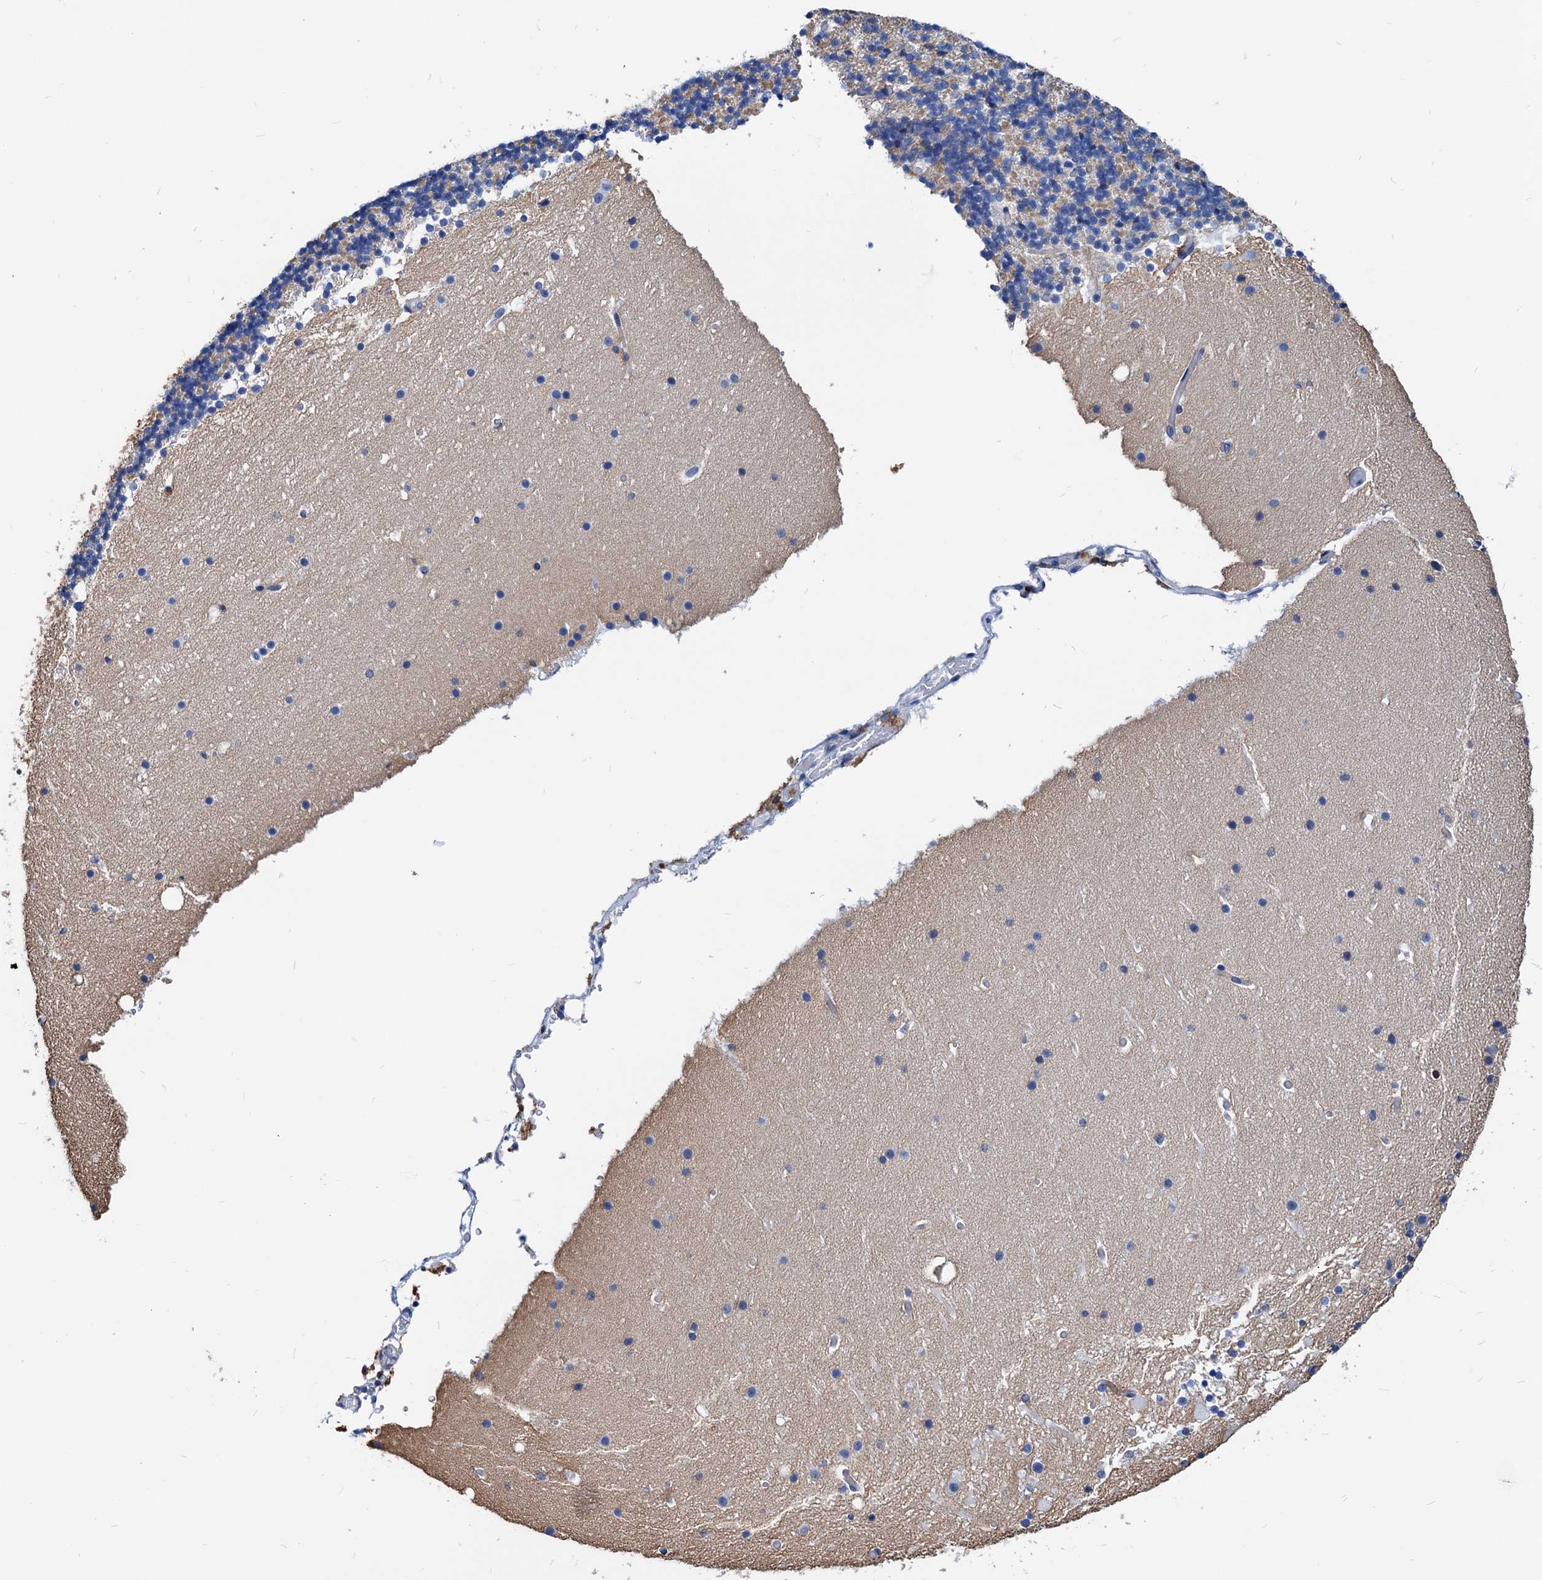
{"staining": {"intensity": "negative", "quantity": "none", "location": "none"}, "tissue": "cerebellum", "cell_type": "Cells in granular layer", "image_type": "normal", "snomed": [{"axis": "morphology", "description": "Normal tissue, NOS"}, {"axis": "topography", "description": "Cerebellum"}], "caption": "IHC of benign cerebellum exhibits no staining in cells in granular layer. The staining was performed using DAB to visualize the protein expression in brown, while the nuclei were stained in blue with hematoxylin (Magnification: 20x).", "gene": "LCP2", "patient": {"sex": "male", "age": 57}}